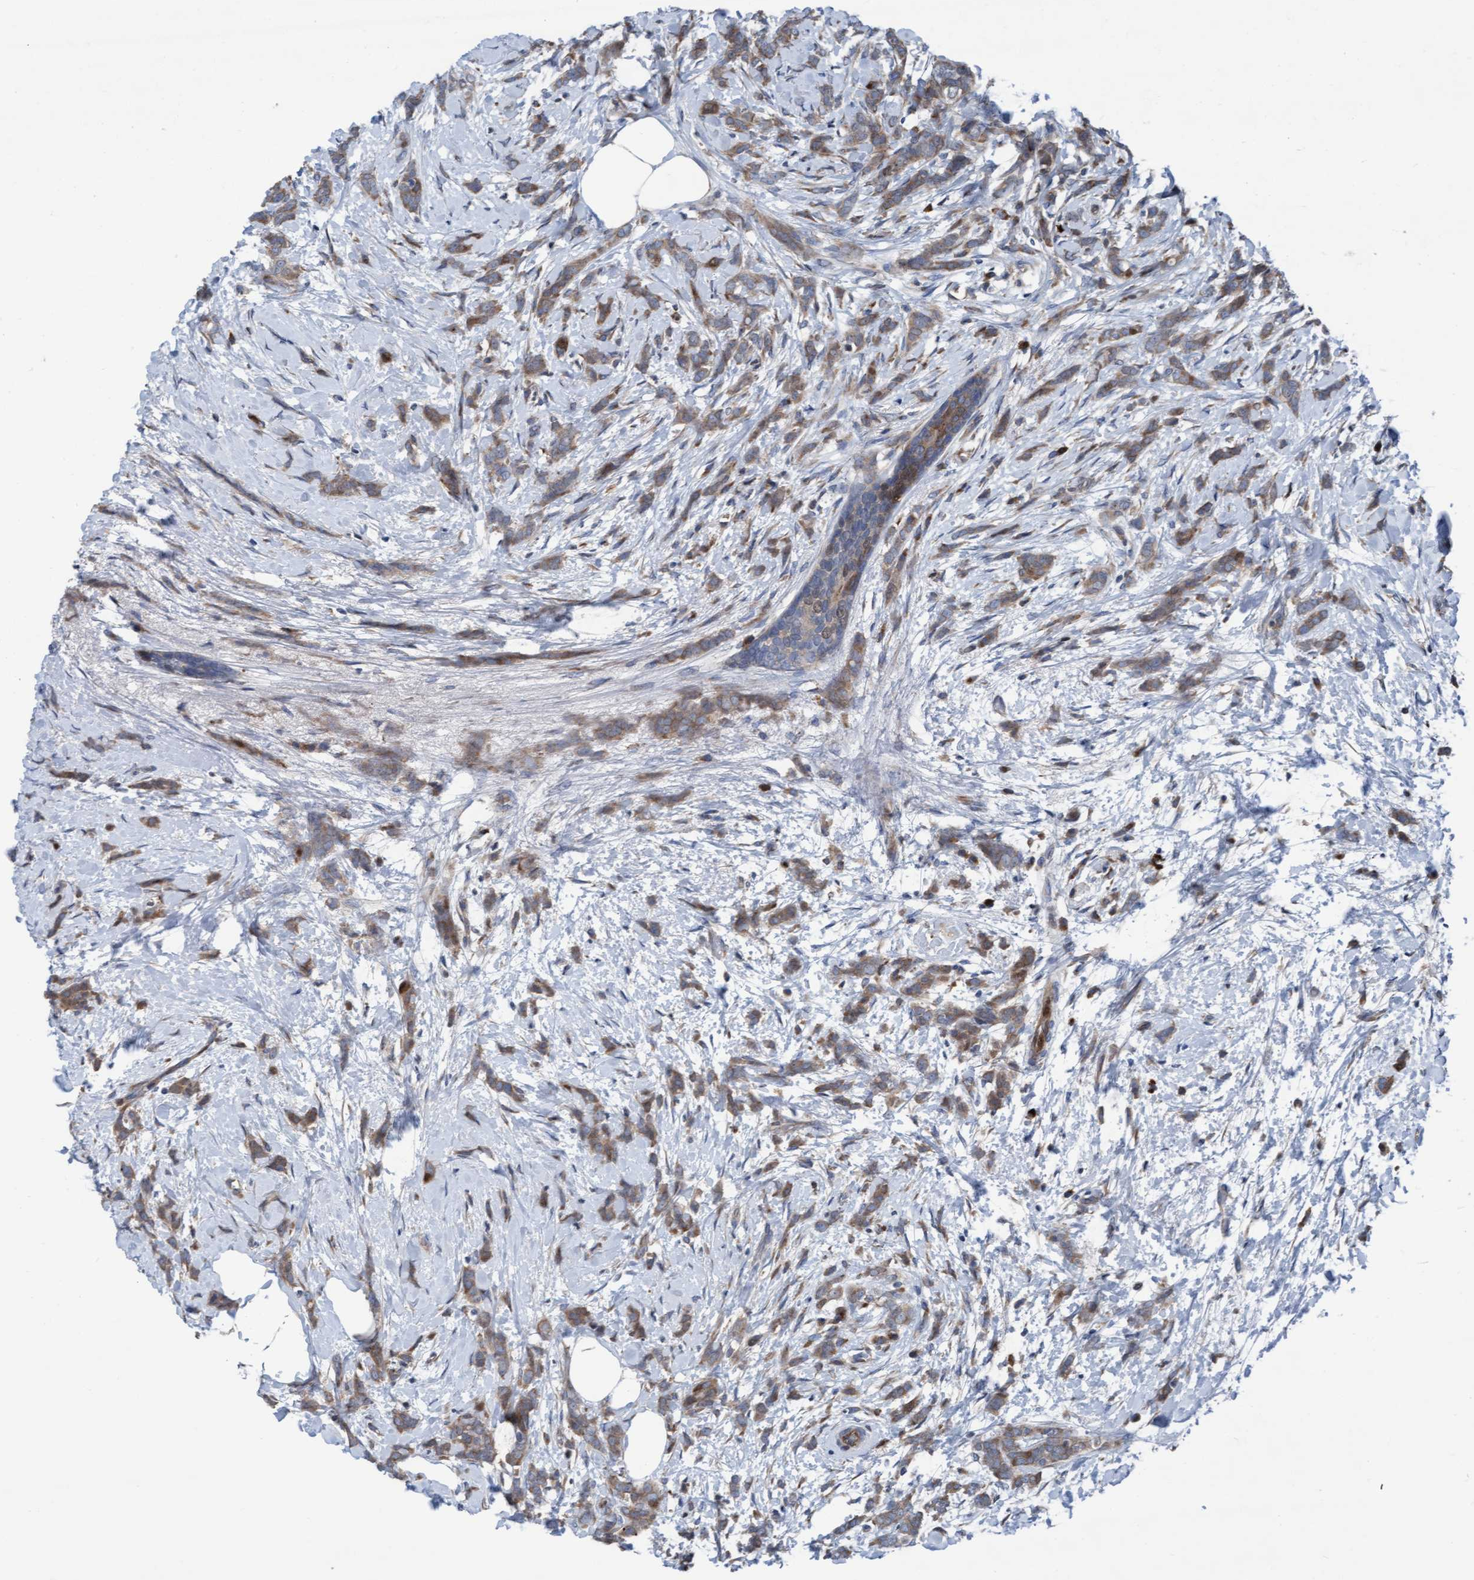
{"staining": {"intensity": "moderate", "quantity": ">75%", "location": "cytoplasmic/membranous"}, "tissue": "breast cancer", "cell_type": "Tumor cells", "image_type": "cancer", "snomed": [{"axis": "morphology", "description": "Lobular carcinoma, in situ"}, {"axis": "morphology", "description": "Lobular carcinoma"}, {"axis": "topography", "description": "Breast"}], "caption": "The histopathology image reveals staining of breast lobular carcinoma in situ, revealing moderate cytoplasmic/membranous protein positivity (brown color) within tumor cells.", "gene": "KLHL26", "patient": {"sex": "female", "age": 41}}